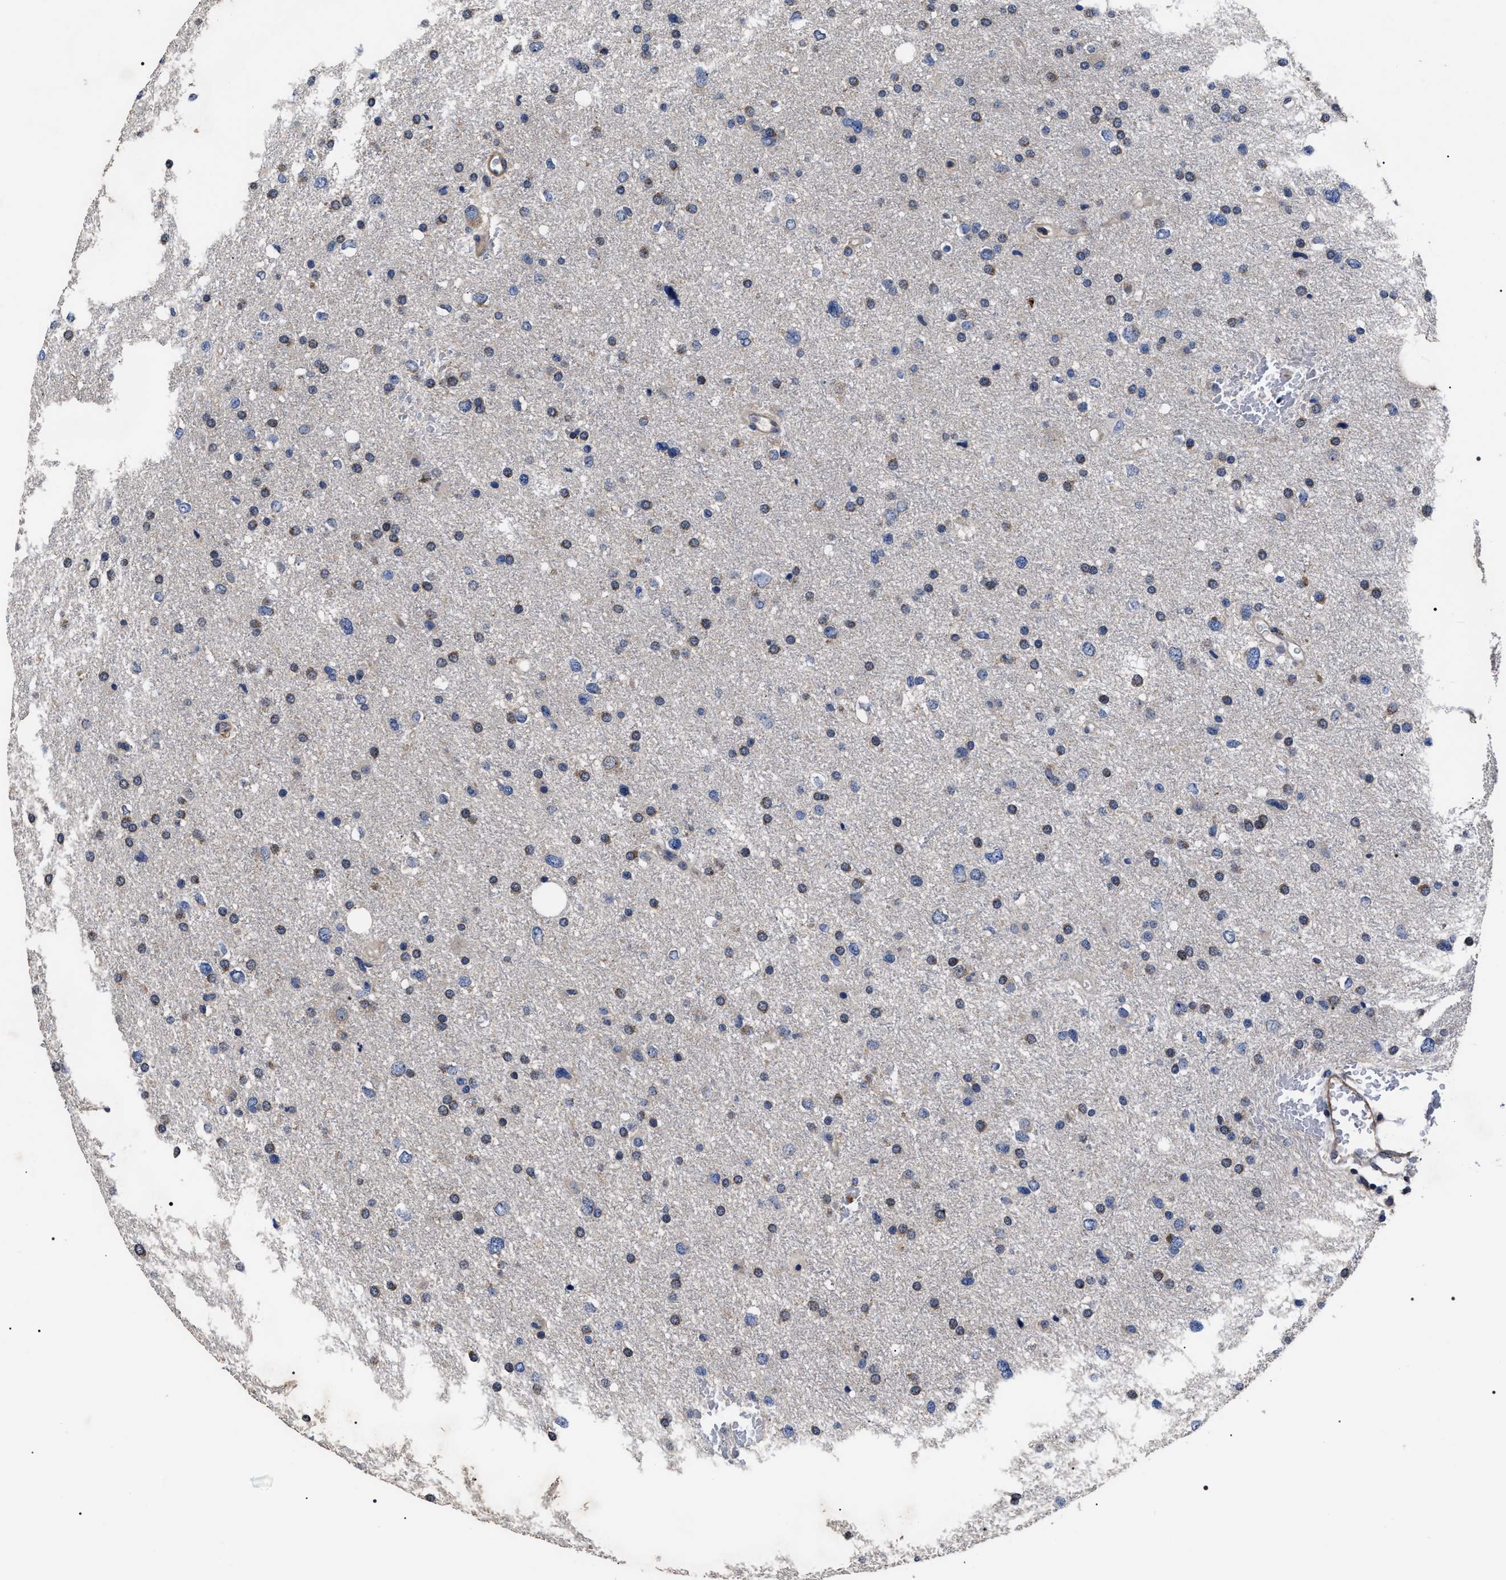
{"staining": {"intensity": "weak", "quantity": "<25%", "location": "cytoplasmic/membranous"}, "tissue": "glioma", "cell_type": "Tumor cells", "image_type": "cancer", "snomed": [{"axis": "morphology", "description": "Glioma, malignant, Low grade"}, {"axis": "topography", "description": "Brain"}], "caption": "Micrograph shows no protein expression in tumor cells of glioma tissue.", "gene": "MIS18A", "patient": {"sex": "female", "age": 37}}